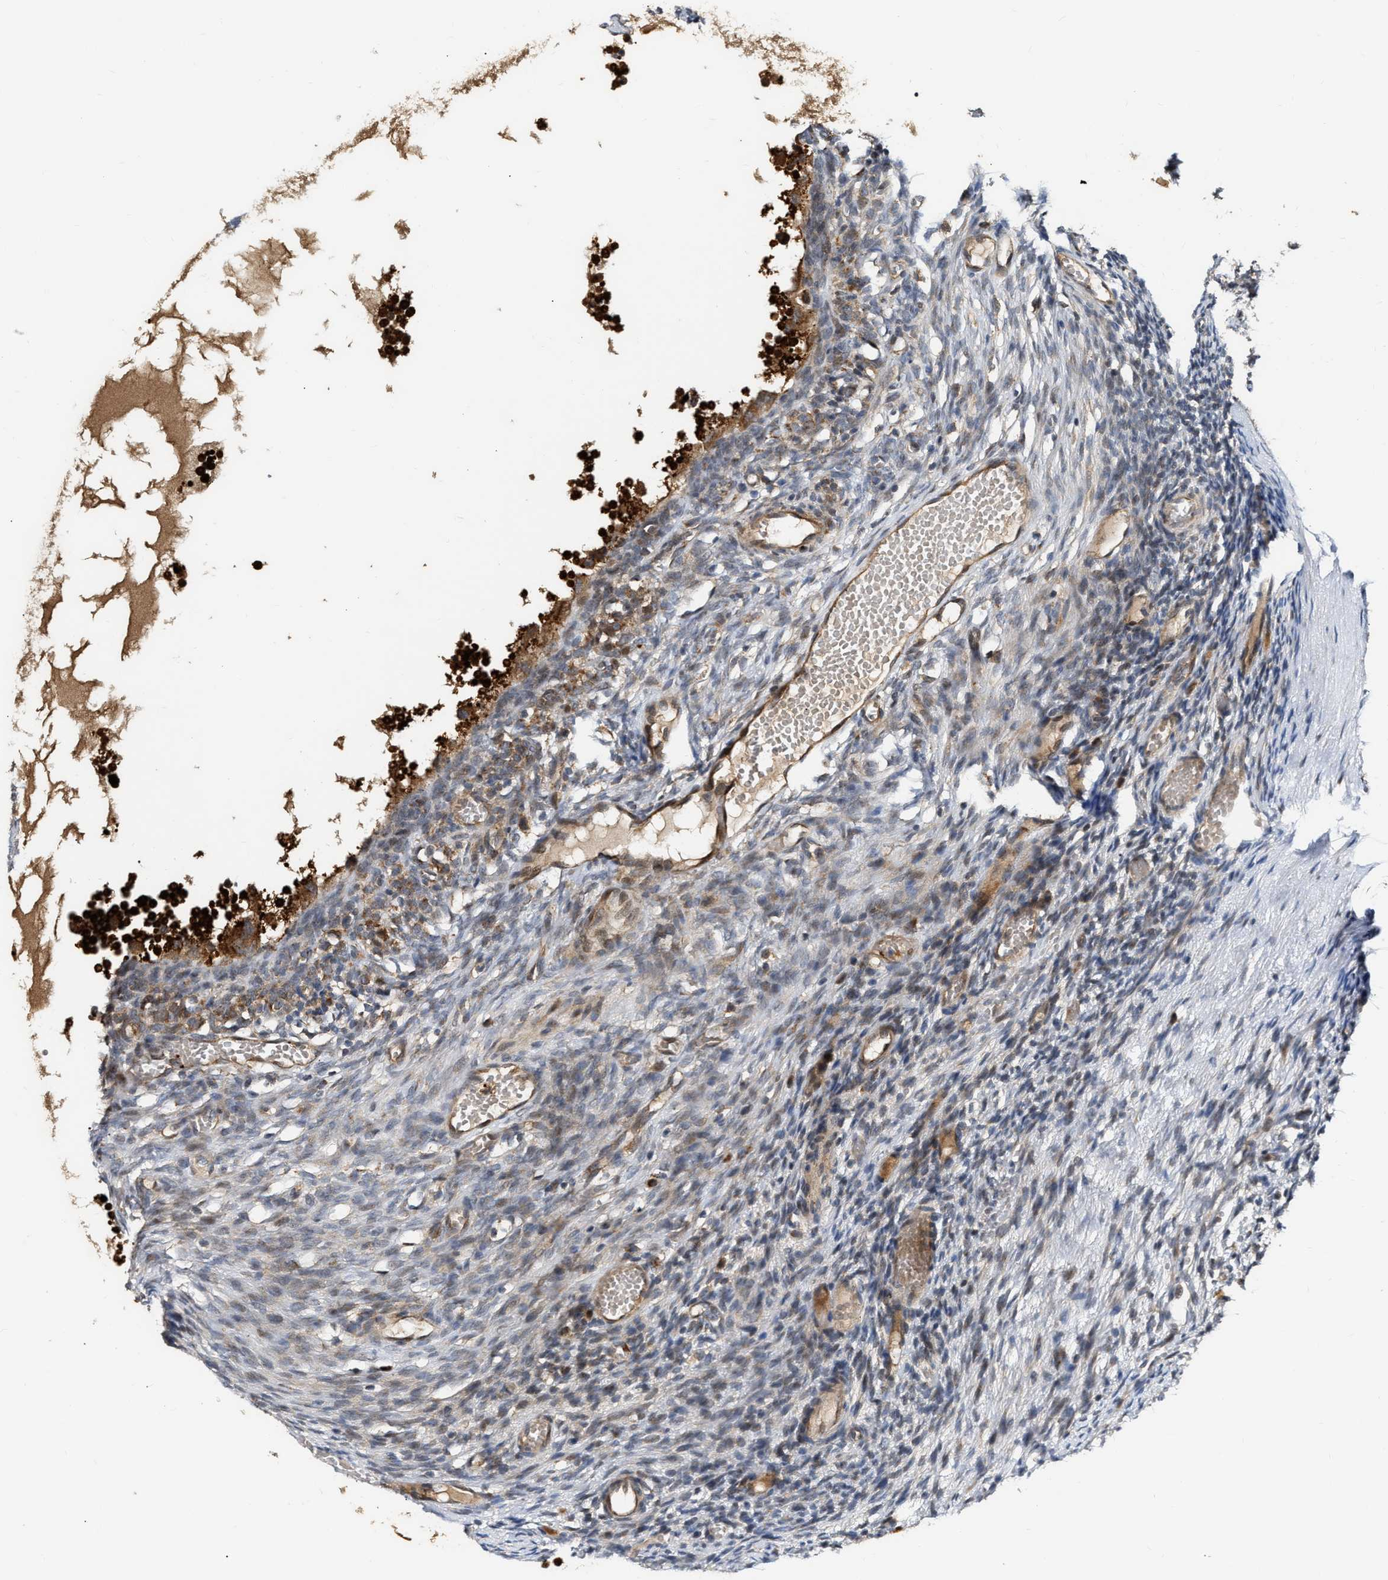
{"staining": {"intensity": "weak", "quantity": "25%-75%", "location": "cytoplasmic/membranous"}, "tissue": "ovary", "cell_type": "Follicle cells", "image_type": "normal", "snomed": [{"axis": "morphology", "description": "Normal tissue, NOS"}, {"axis": "topography", "description": "Ovary"}], "caption": "Brown immunohistochemical staining in normal ovary exhibits weak cytoplasmic/membranous expression in approximately 25%-75% of follicle cells.", "gene": "EXTL2", "patient": {"sex": "female", "age": 35}}